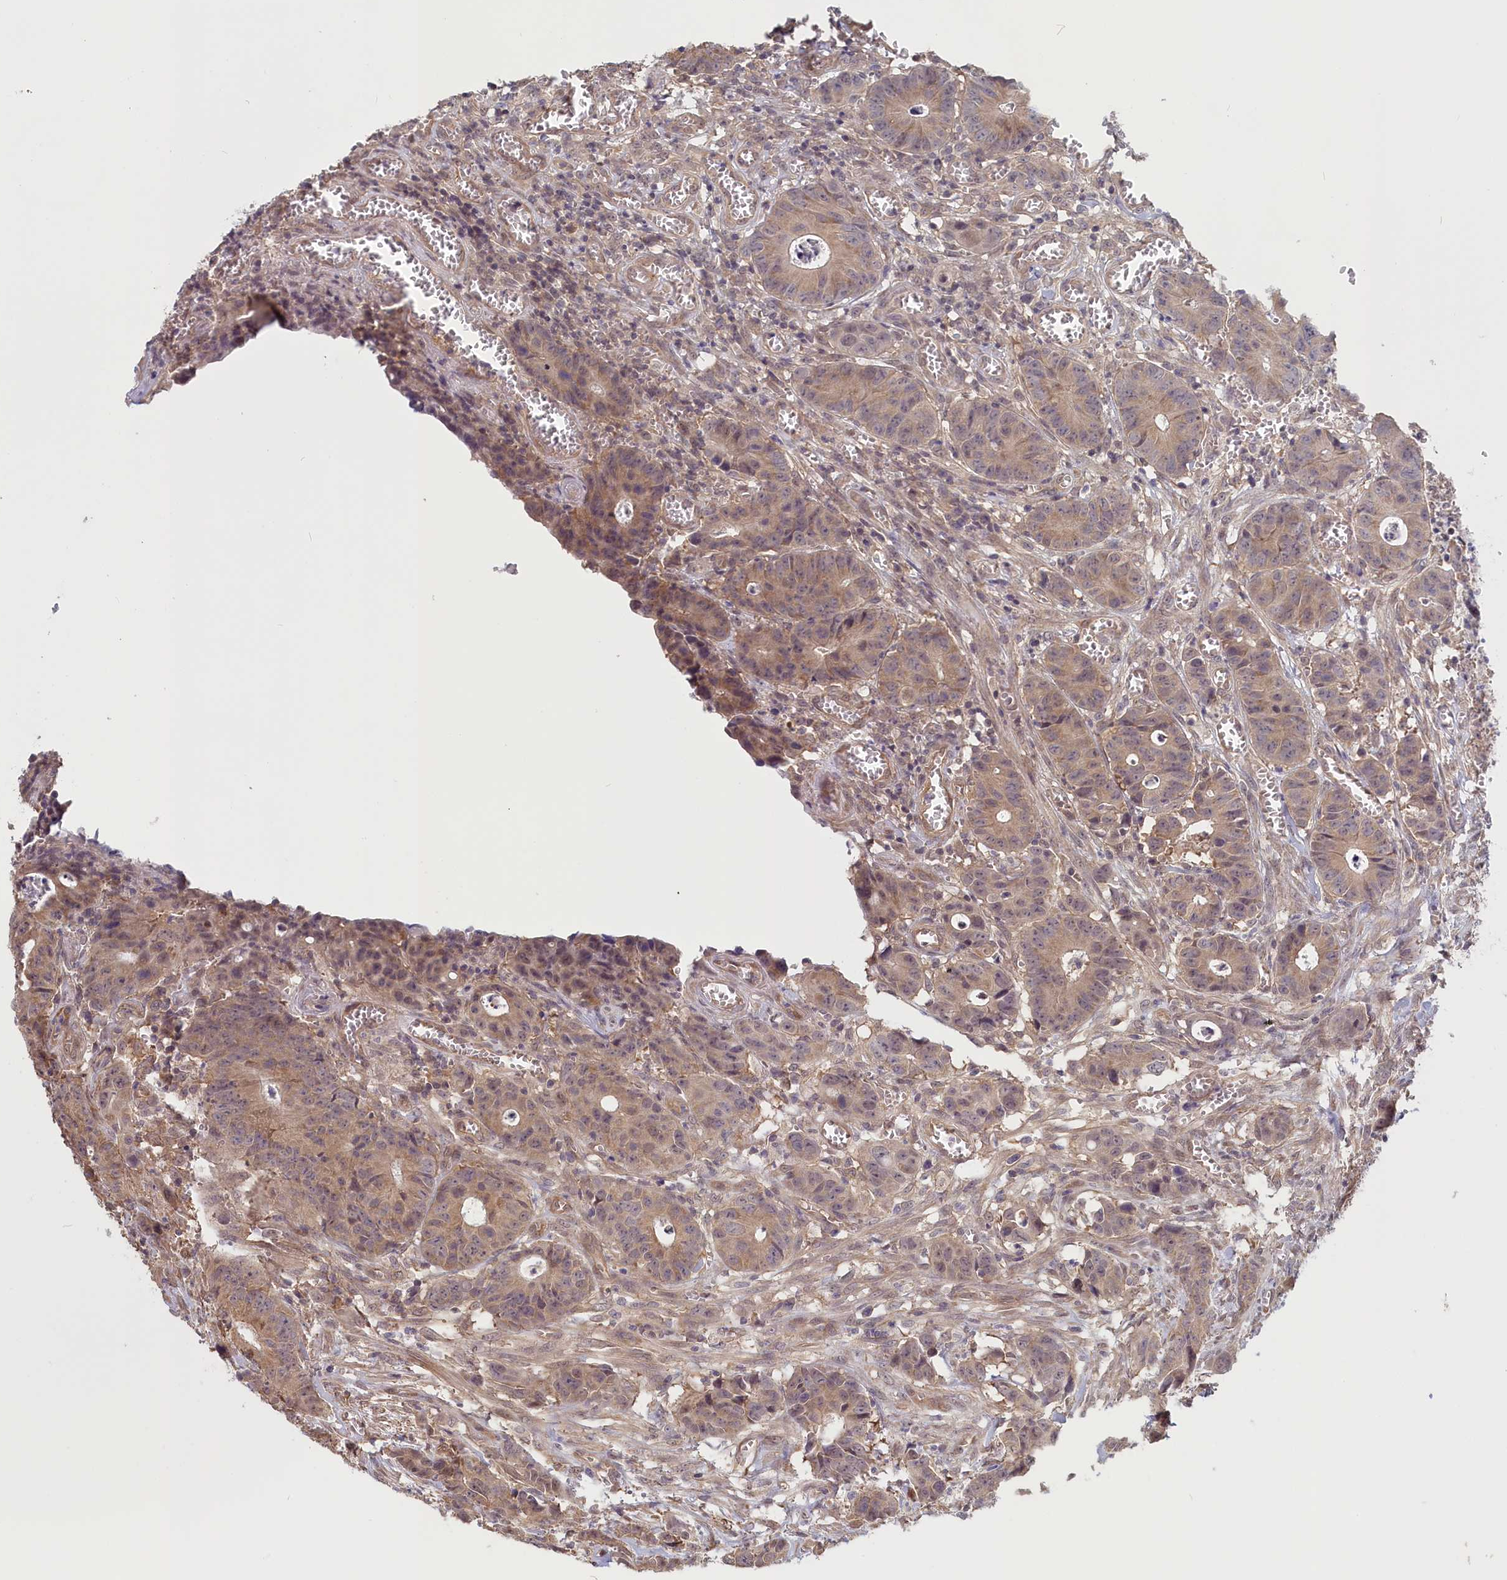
{"staining": {"intensity": "weak", "quantity": ">75%", "location": "cytoplasmic/membranous"}, "tissue": "colorectal cancer", "cell_type": "Tumor cells", "image_type": "cancer", "snomed": [{"axis": "morphology", "description": "Adenocarcinoma, NOS"}, {"axis": "topography", "description": "Colon"}], "caption": "An IHC image of neoplastic tissue is shown. Protein staining in brown highlights weak cytoplasmic/membranous positivity in colorectal adenocarcinoma within tumor cells.", "gene": "C19orf44", "patient": {"sex": "female", "age": 57}}